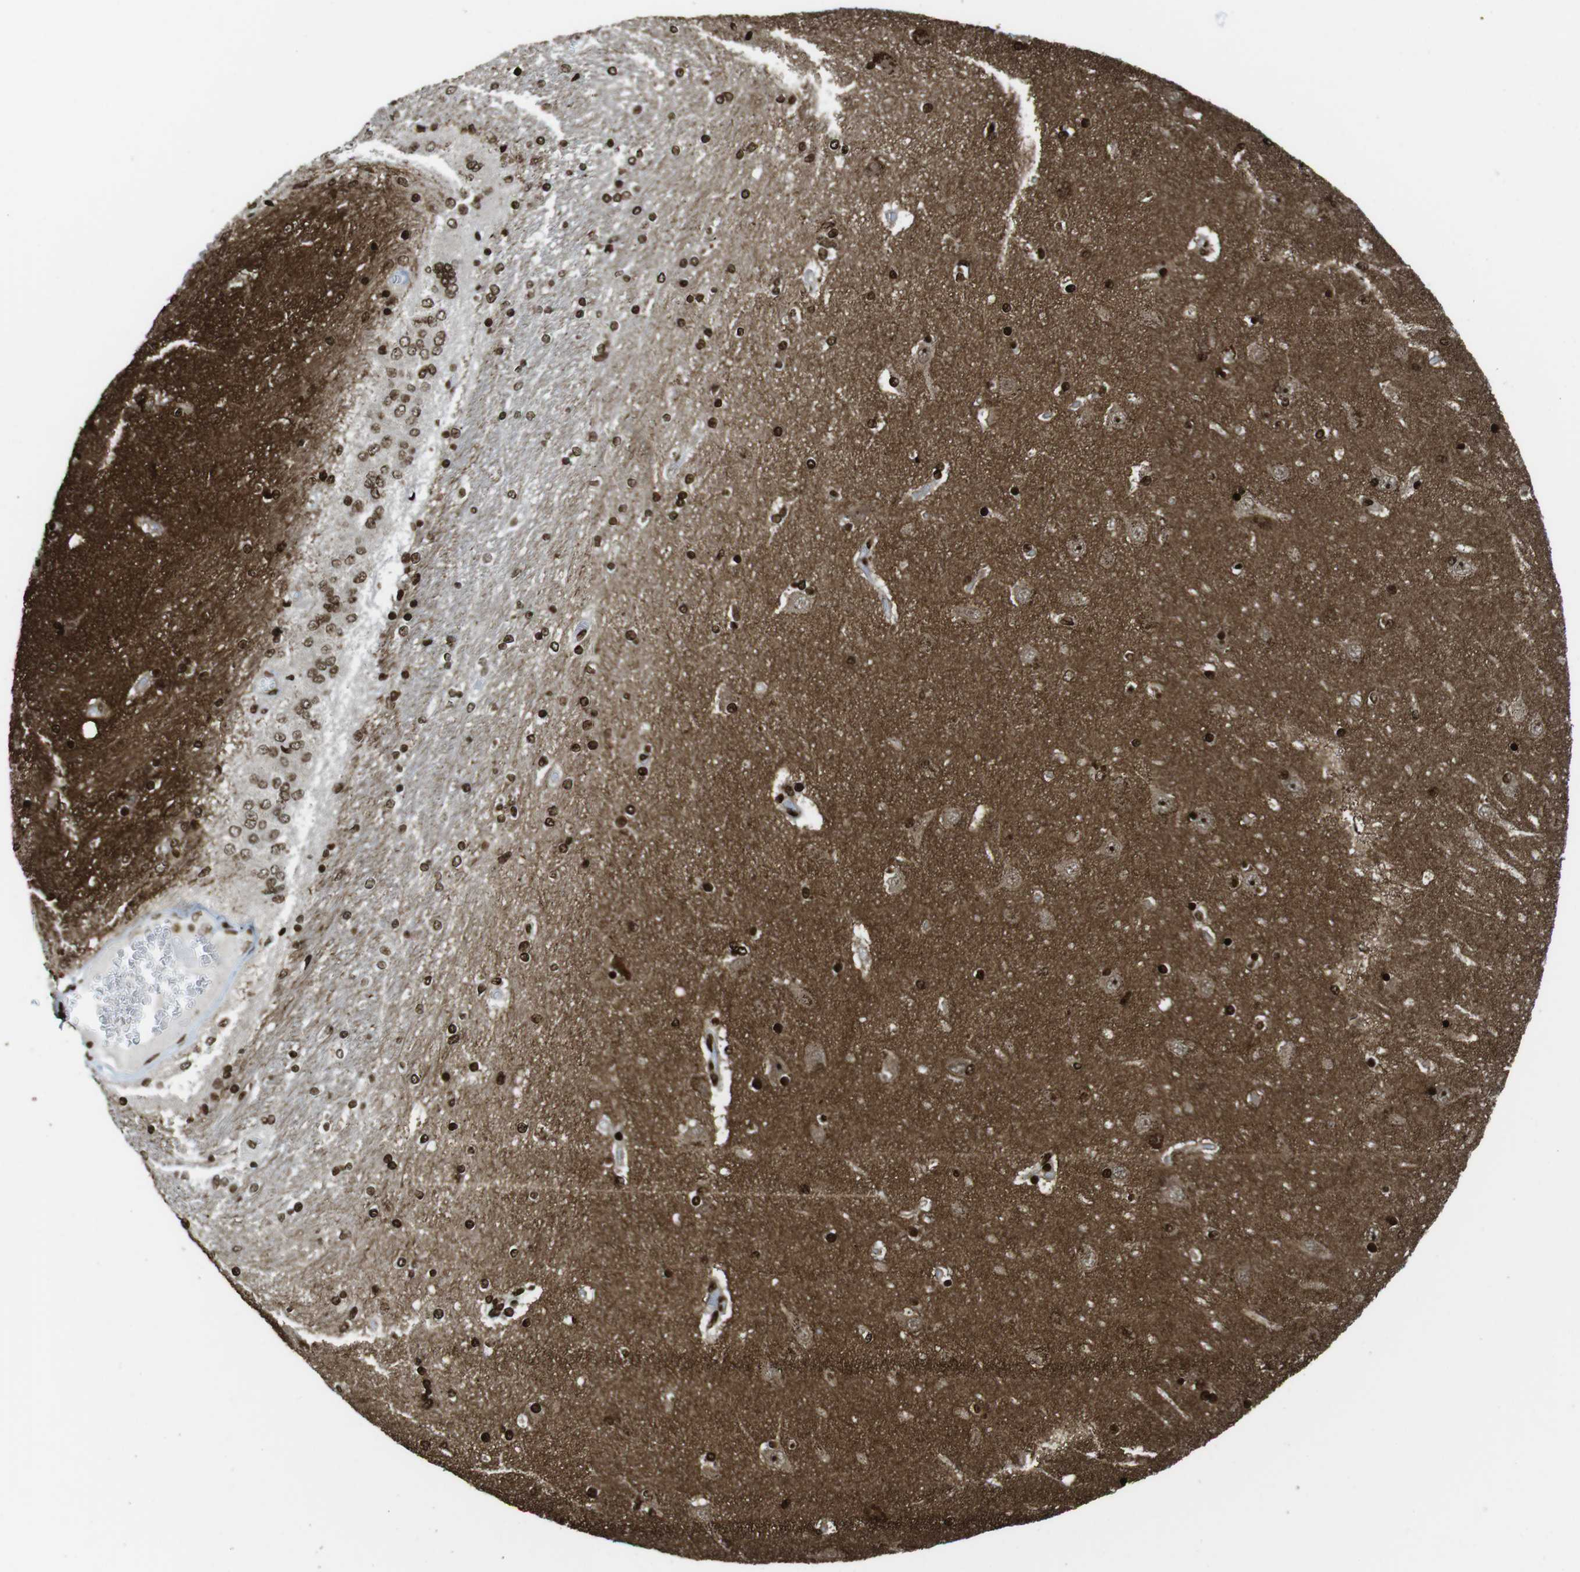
{"staining": {"intensity": "strong", "quantity": ">75%", "location": "cytoplasmic/membranous,nuclear"}, "tissue": "hippocampus", "cell_type": "Glial cells", "image_type": "normal", "snomed": [{"axis": "morphology", "description": "Normal tissue, NOS"}, {"axis": "topography", "description": "Hippocampus"}], "caption": "Strong cytoplasmic/membranous,nuclear positivity is seen in approximately >75% of glial cells in unremarkable hippocampus. Using DAB (3,3'-diaminobenzidine) (brown) and hematoxylin (blue) stains, captured at high magnification using brightfield microscopy.", "gene": "GAP43", "patient": {"sex": "female", "age": 54}}